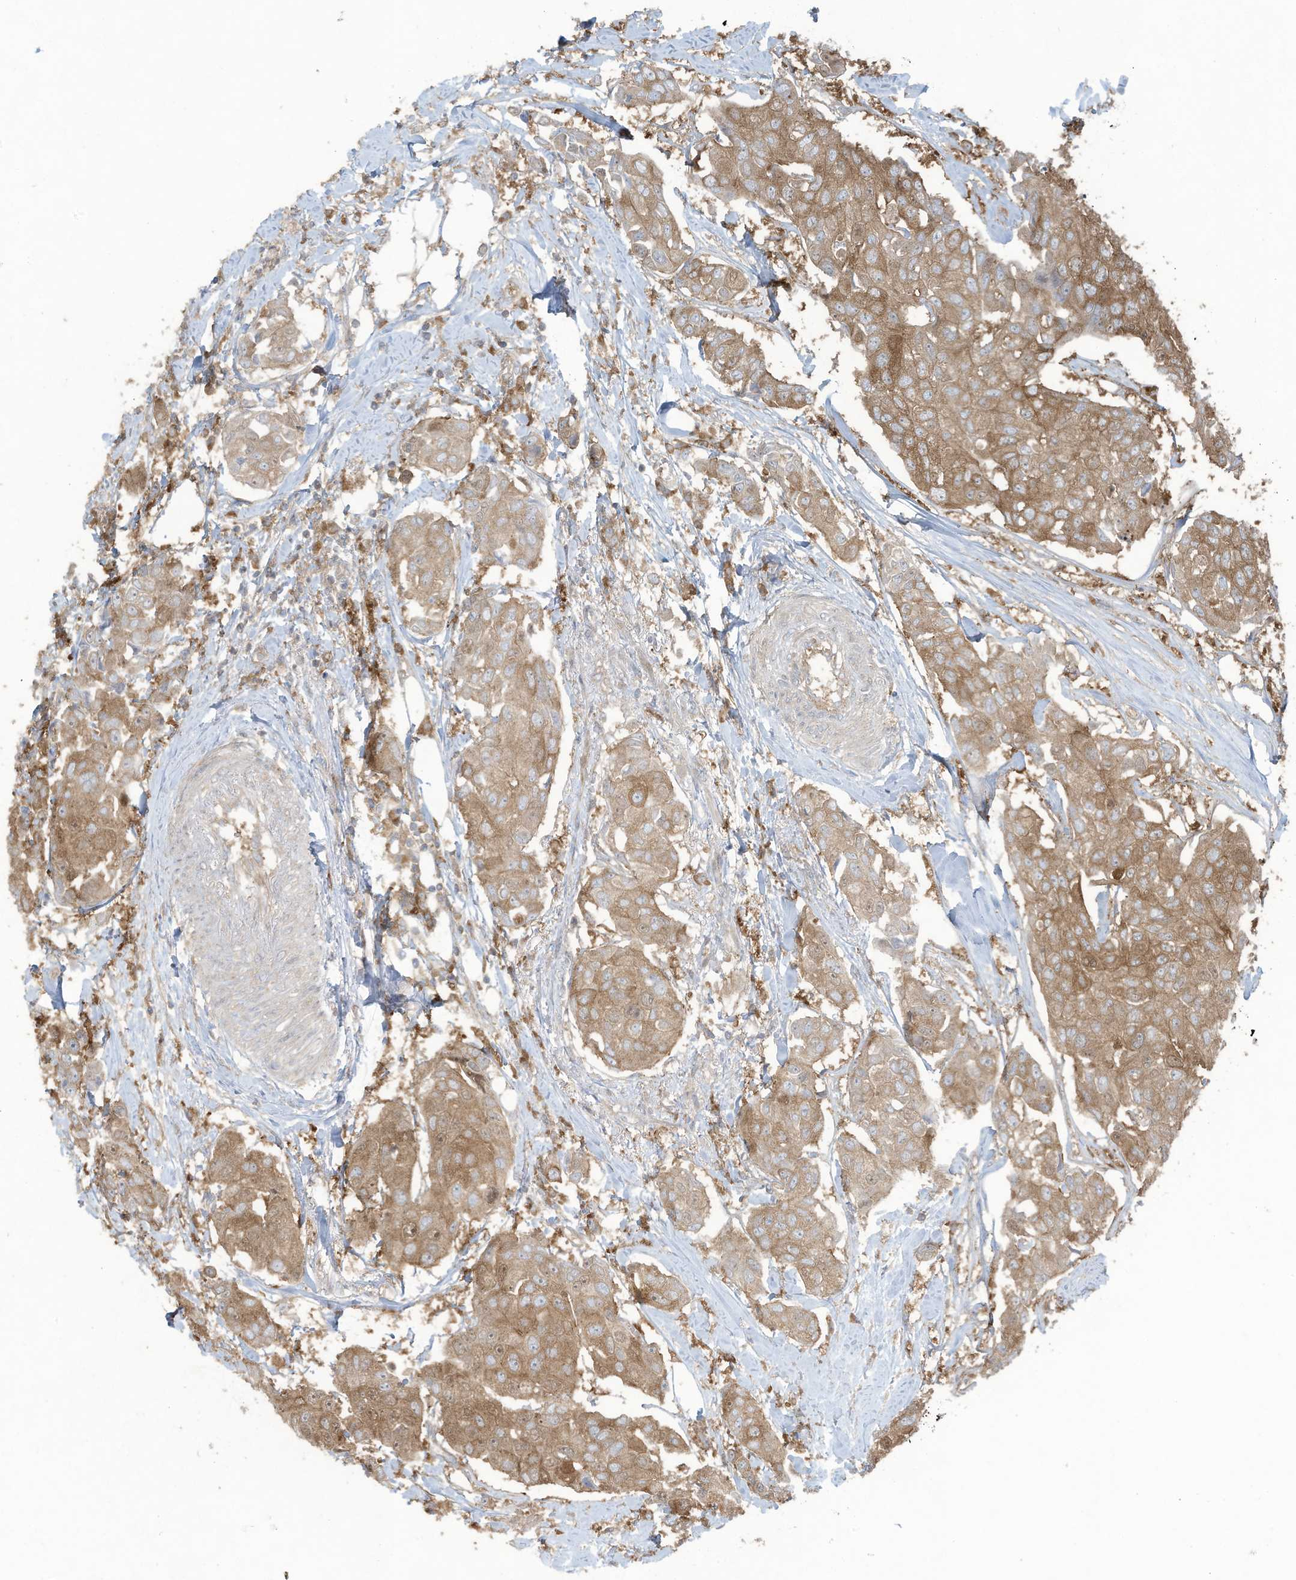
{"staining": {"intensity": "moderate", "quantity": ">75%", "location": "cytoplasmic/membranous,nuclear"}, "tissue": "breast cancer", "cell_type": "Tumor cells", "image_type": "cancer", "snomed": [{"axis": "morphology", "description": "Duct carcinoma"}, {"axis": "topography", "description": "Breast"}], "caption": "There is medium levels of moderate cytoplasmic/membranous and nuclear expression in tumor cells of breast cancer (invasive ductal carcinoma), as demonstrated by immunohistochemical staining (brown color).", "gene": "OLA1", "patient": {"sex": "female", "age": 80}}